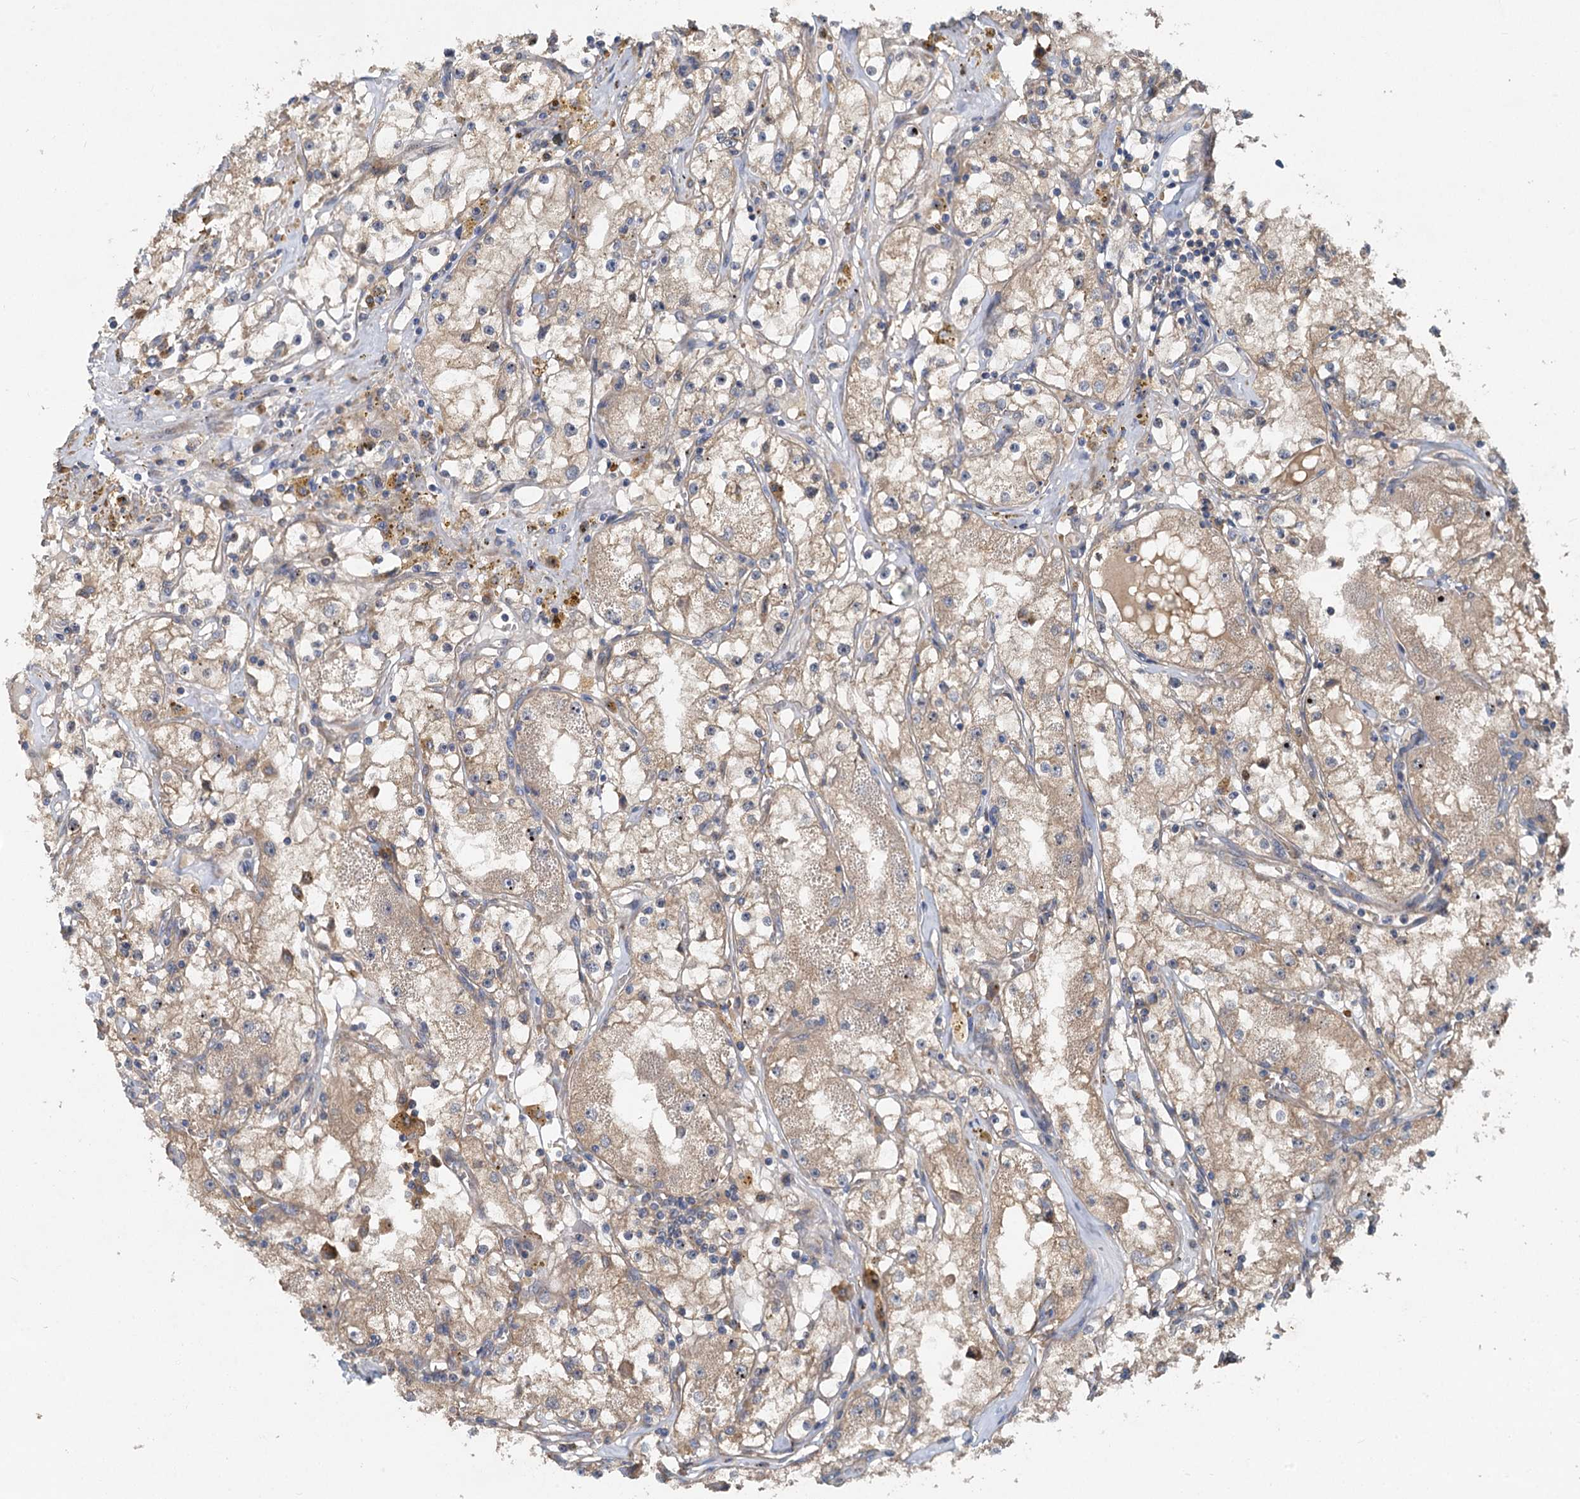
{"staining": {"intensity": "weak", "quantity": ">75%", "location": "cytoplasmic/membranous"}, "tissue": "renal cancer", "cell_type": "Tumor cells", "image_type": "cancer", "snomed": [{"axis": "morphology", "description": "Adenocarcinoma, NOS"}, {"axis": "topography", "description": "Kidney"}], "caption": "Human renal cancer (adenocarcinoma) stained with a protein marker displays weak staining in tumor cells.", "gene": "HYI", "patient": {"sex": "male", "age": 56}}